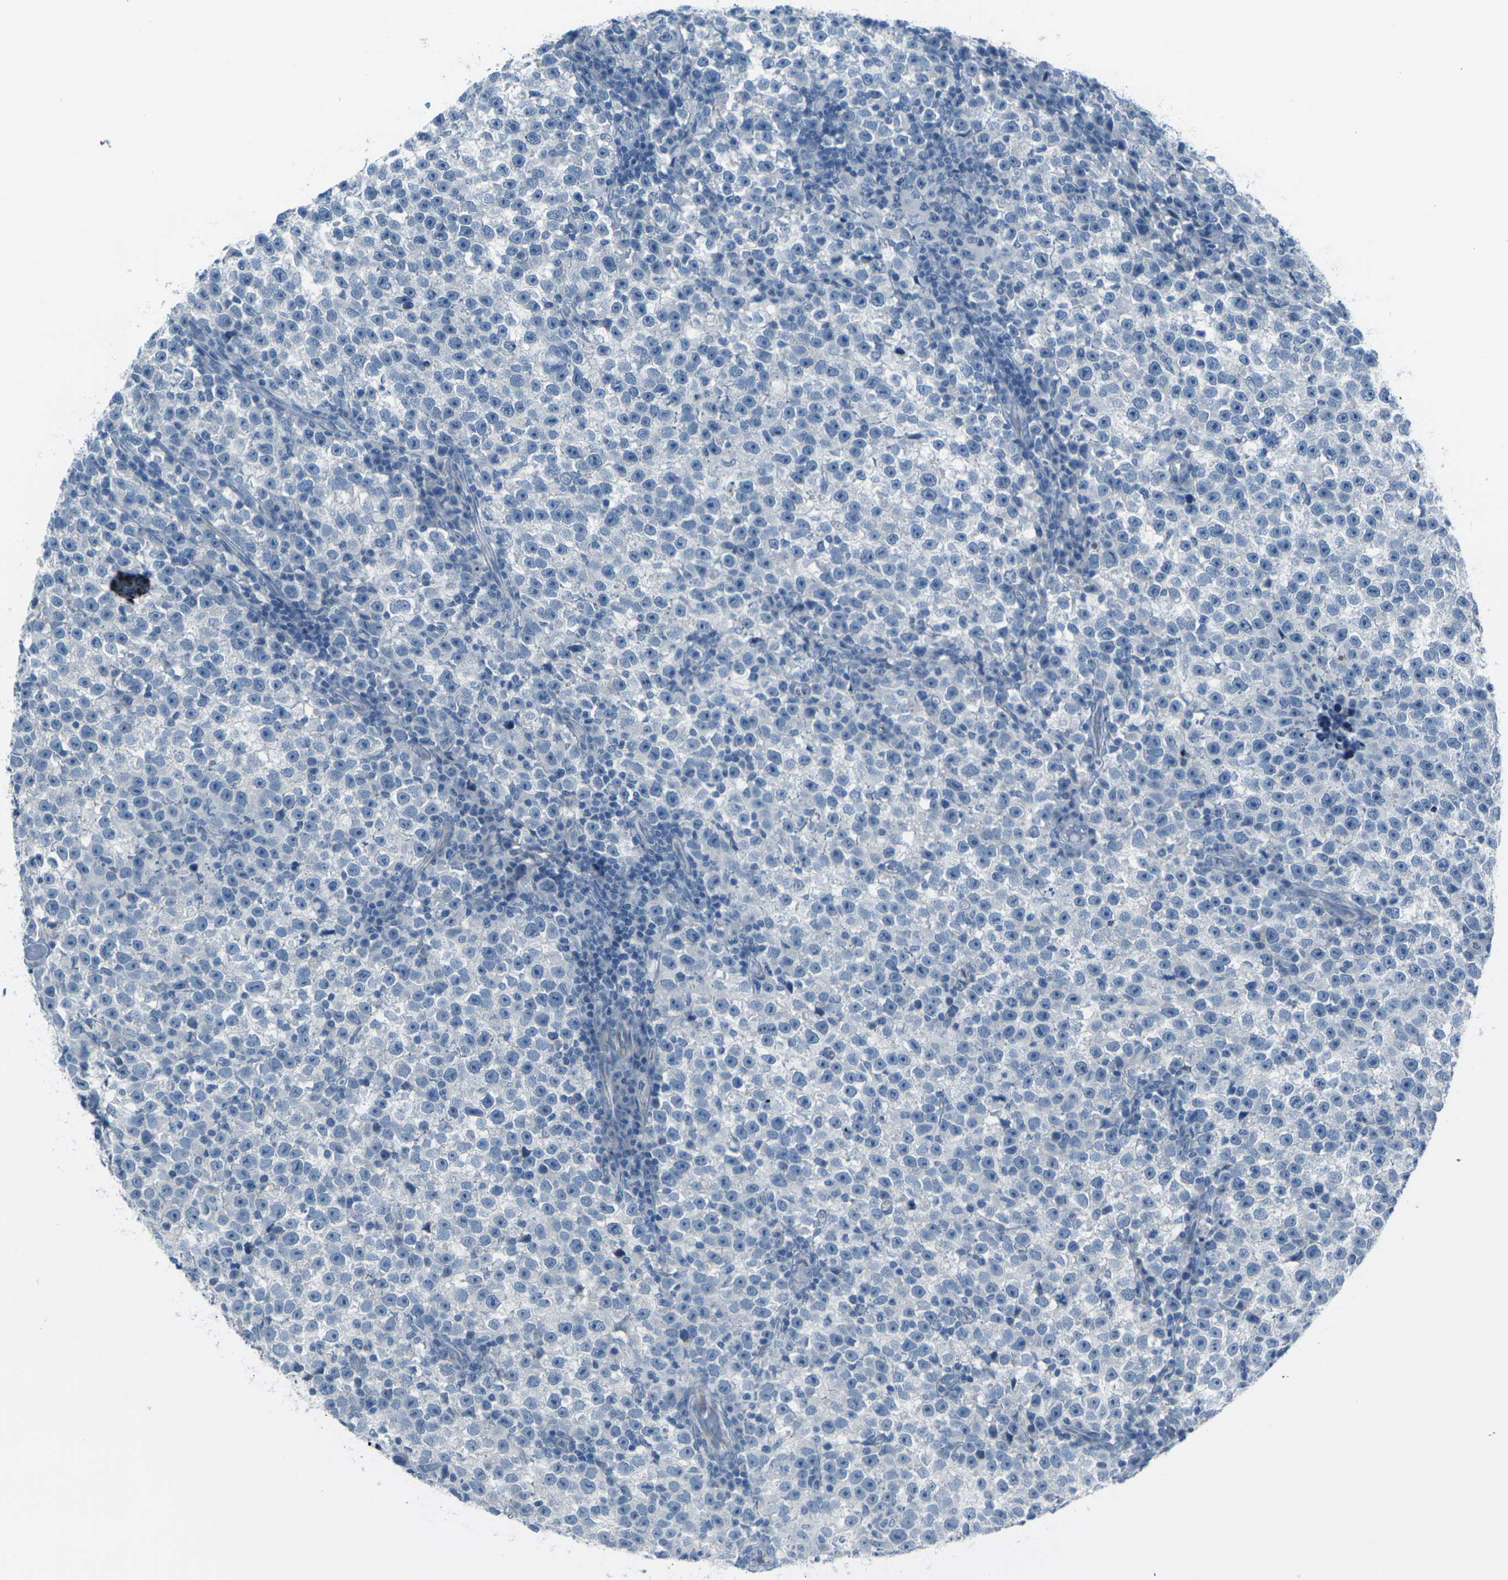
{"staining": {"intensity": "negative", "quantity": "none", "location": "none"}, "tissue": "testis cancer", "cell_type": "Tumor cells", "image_type": "cancer", "snomed": [{"axis": "morphology", "description": "Seminoma, NOS"}, {"axis": "topography", "description": "Testis"}], "caption": "Tumor cells show no significant positivity in testis cancer (seminoma).", "gene": "ANKRD46", "patient": {"sex": "male", "age": 43}}